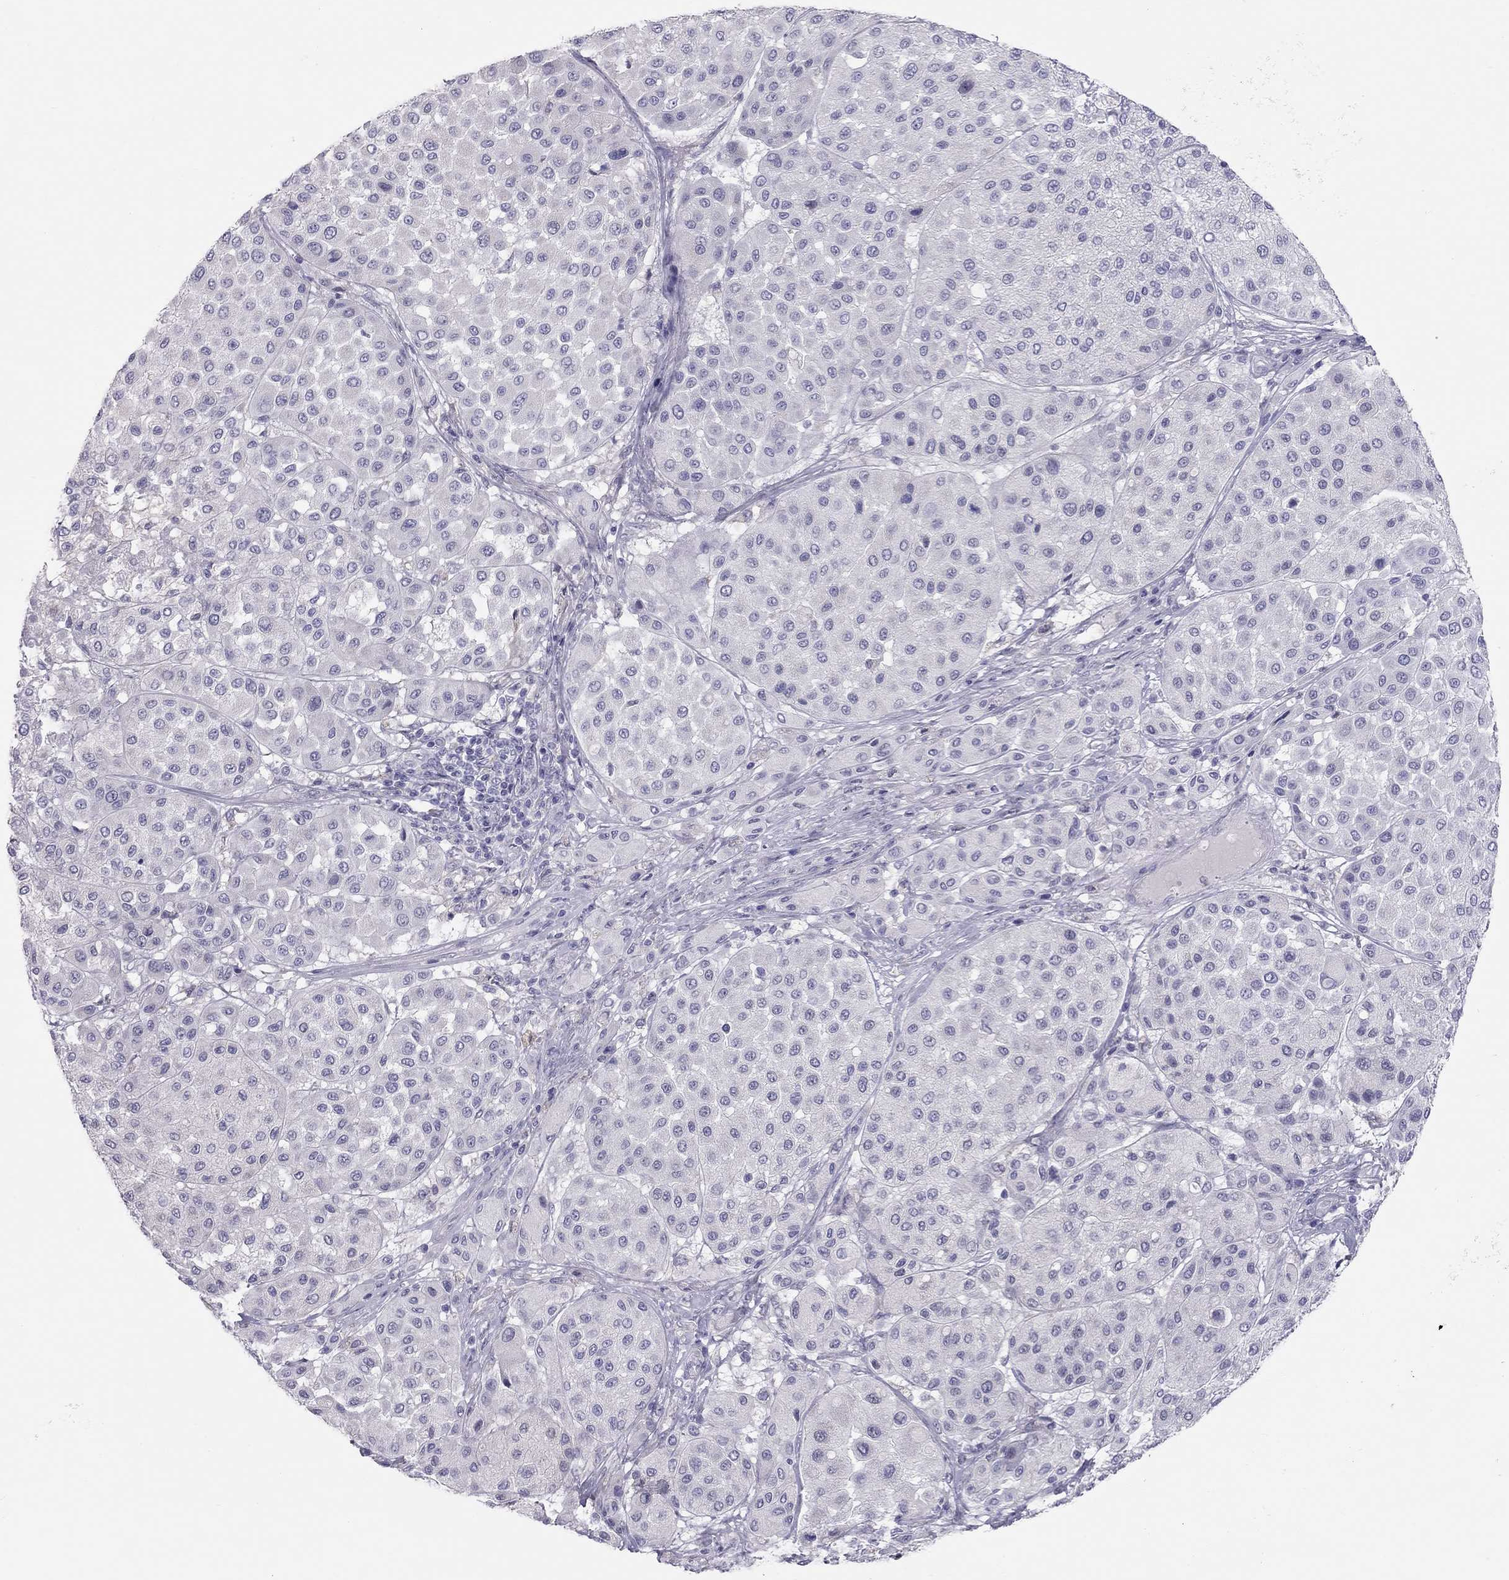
{"staining": {"intensity": "negative", "quantity": "none", "location": "none"}, "tissue": "melanoma", "cell_type": "Tumor cells", "image_type": "cancer", "snomed": [{"axis": "morphology", "description": "Malignant melanoma, Metastatic site"}, {"axis": "topography", "description": "Smooth muscle"}], "caption": "Immunohistochemical staining of human malignant melanoma (metastatic site) displays no significant expression in tumor cells.", "gene": "SPATA12", "patient": {"sex": "male", "age": 41}}